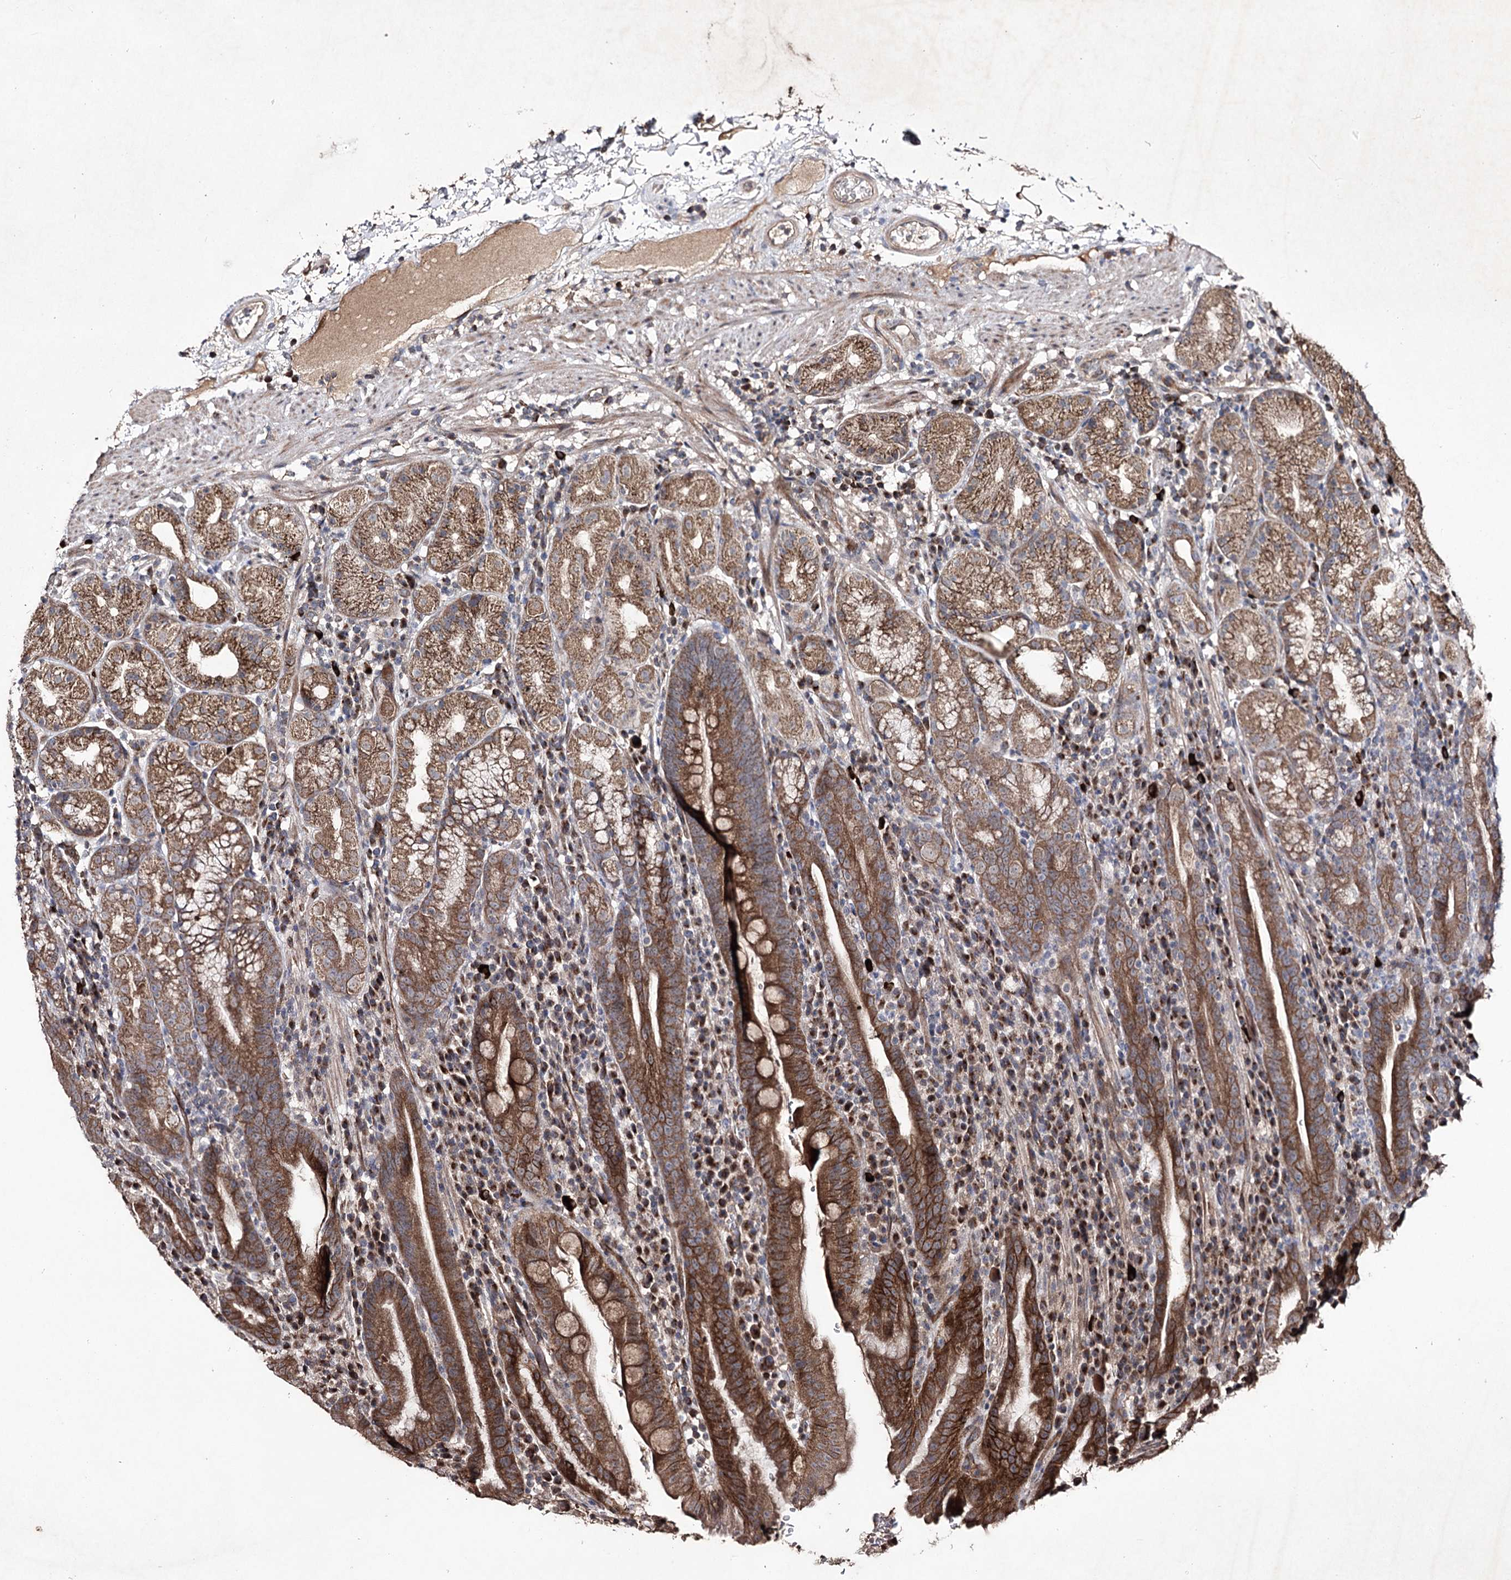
{"staining": {"intensity": "moderate", "quantity": ">75%", "location": "cytoplasmic/membranous"}, "tissue": "stomach", "cell_type": "Glandular cells", "image_type": "normal", "snomed": [{"axis": "morphology", "description": "Normal tissue, NOS"}, {"axis": "morphology", "description": "Inflammation, NOS"}, {"axis": "topography", "description": "Stomach"}], "caption": "DAB (3,3'-diaminobenzidine) immunohistochemical staining of unremarkable stomach reveals moderate cytoplasmic/membranous protein expression in approximately >75% of glandular cells. The protein of interest is shown in brown color, while the nuclei are stained blue.", "gene": "SEMA4G", "patient": {"sex": "male", "age": 79}}